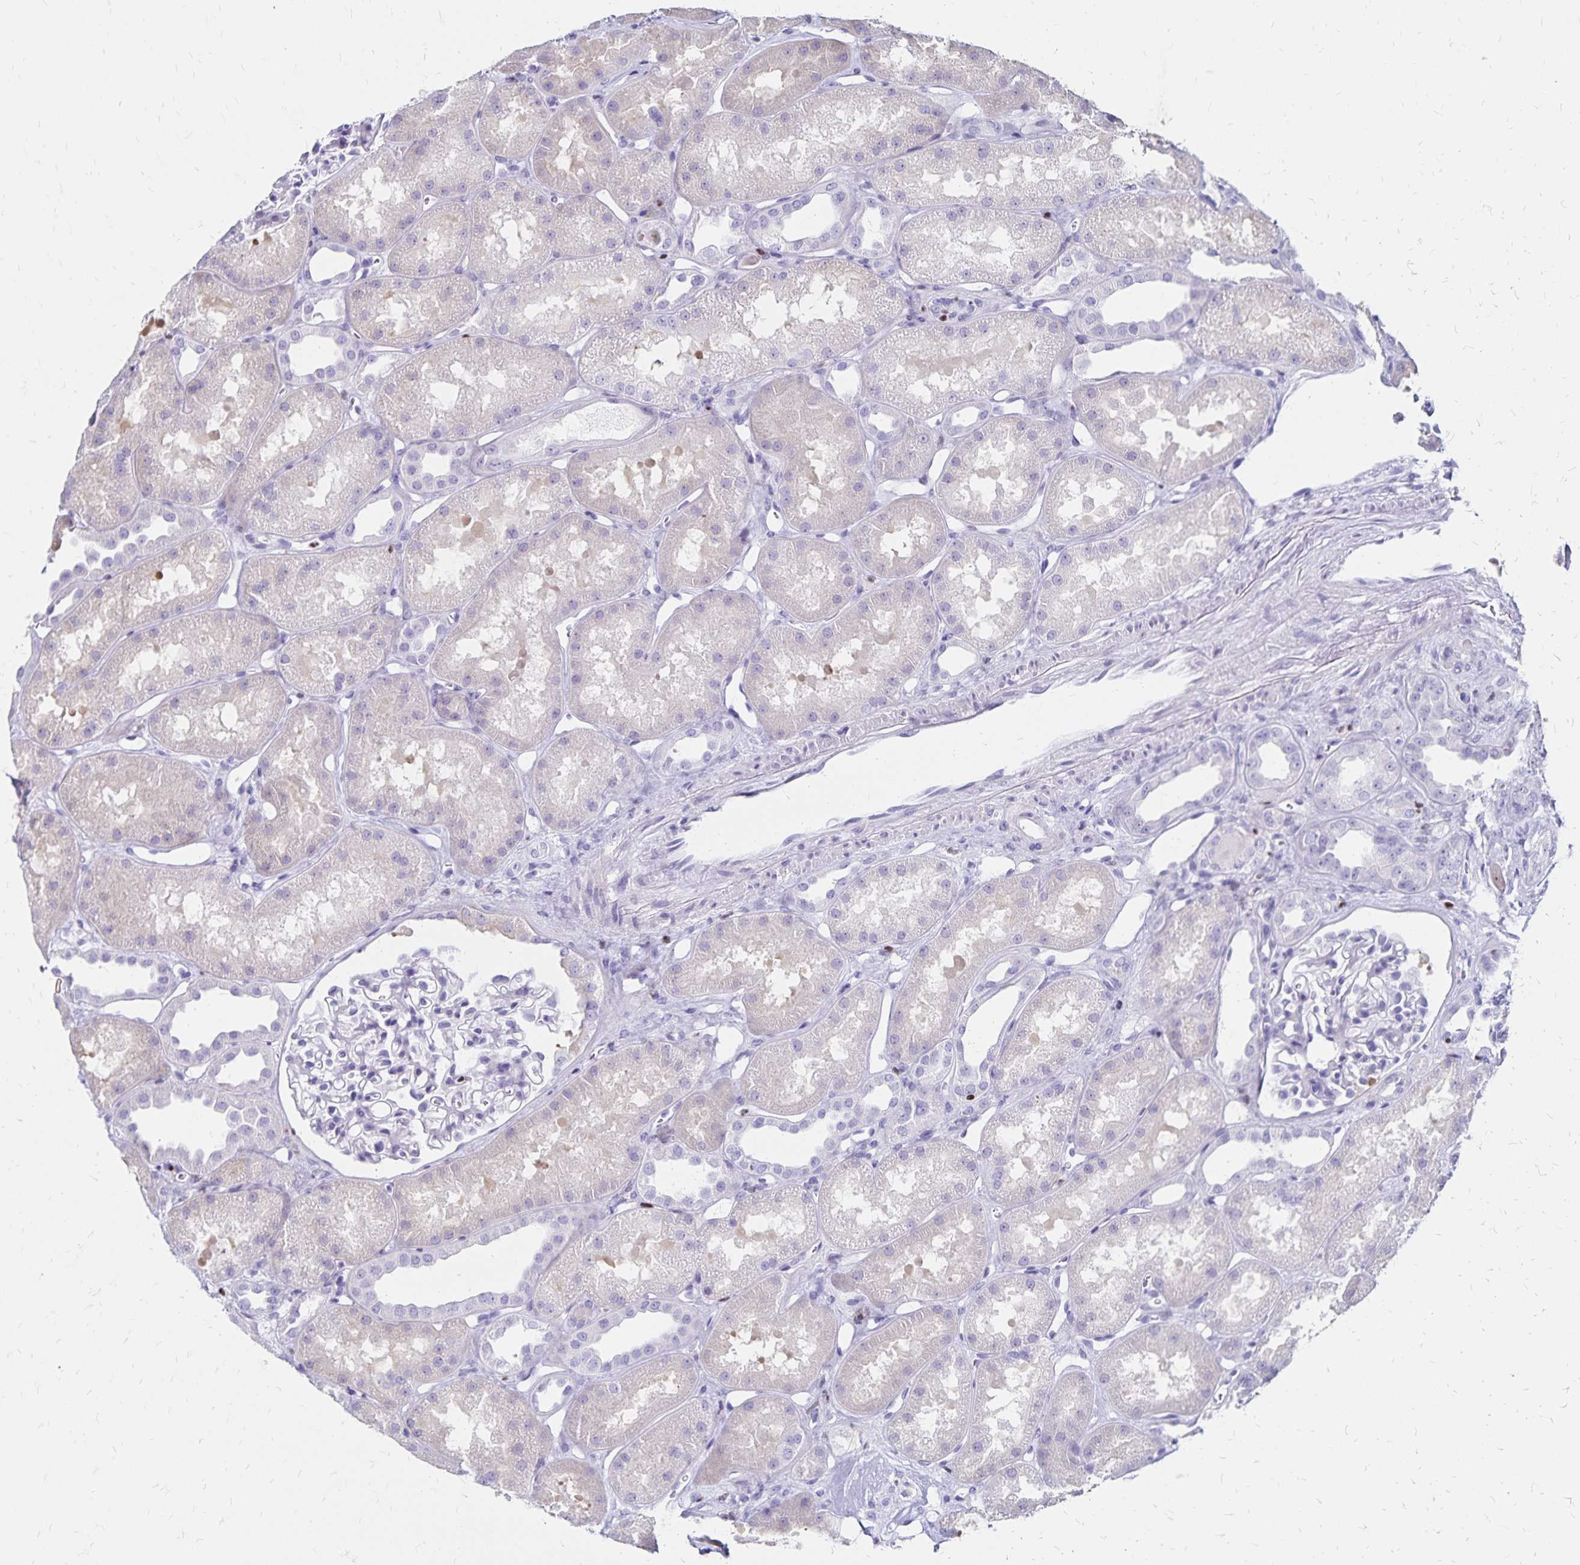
{"staining": {"intensity": "negative", "quantity": "none", "location": "none"}, "tissue": "kidney", "cell_type": "Cells in glomeruli", "image_type": "normal", "snomed": [{"axis": "morphology", "description": "Normal tissue, NOS"}, {"axis": "topography", "description": "Kidney"}], "caption": "There is no significant expression in cells in glomeruli of kidney. Brightfield microscopy of immunohistochemistry stained with DAB (3,3'-diaminobenzidine) (brown) and hematoxylin (blue), captured at high magnification.", "gene": "IKZF1", "patient": {"sex": "male", "age": 61}}